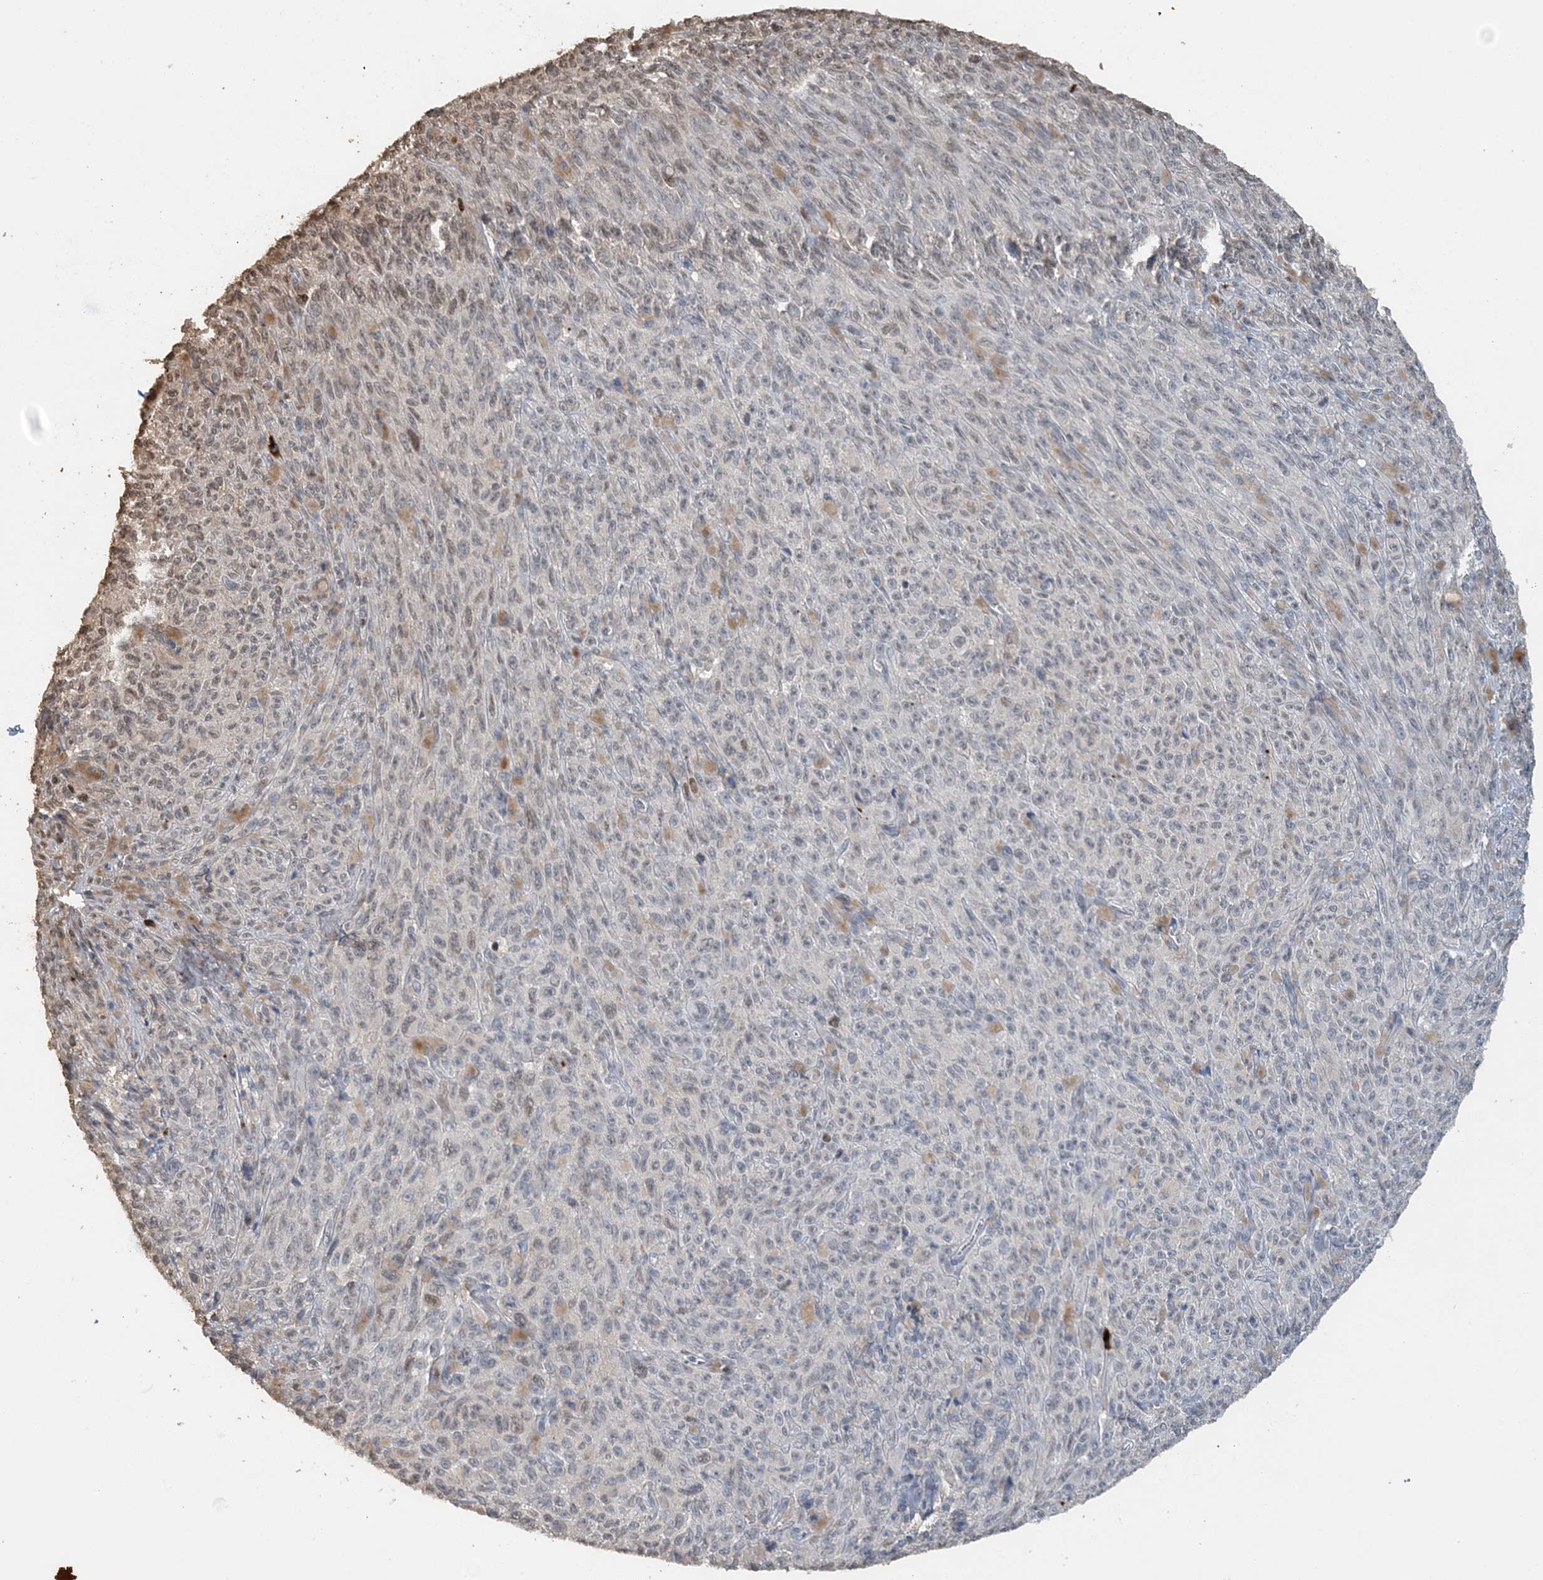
{"staining": {"intensity": "negative", "quantity": "none", "location": "none"}, "tissue": "melanoma", "cell_type": "Tumor cells", "image_type": "cancer", "snomed": [{"axis": "morphology", "description": "Malignant melanoma, NOS"}, {"axis": "topography", "description": "Skin"}], "caption": "Malignant melanoma was stained to show a protein in brown. There is no significant staining in tumor cells.", "gene": "FAM110A", "patient": {"sex": "female", "age": 82}}